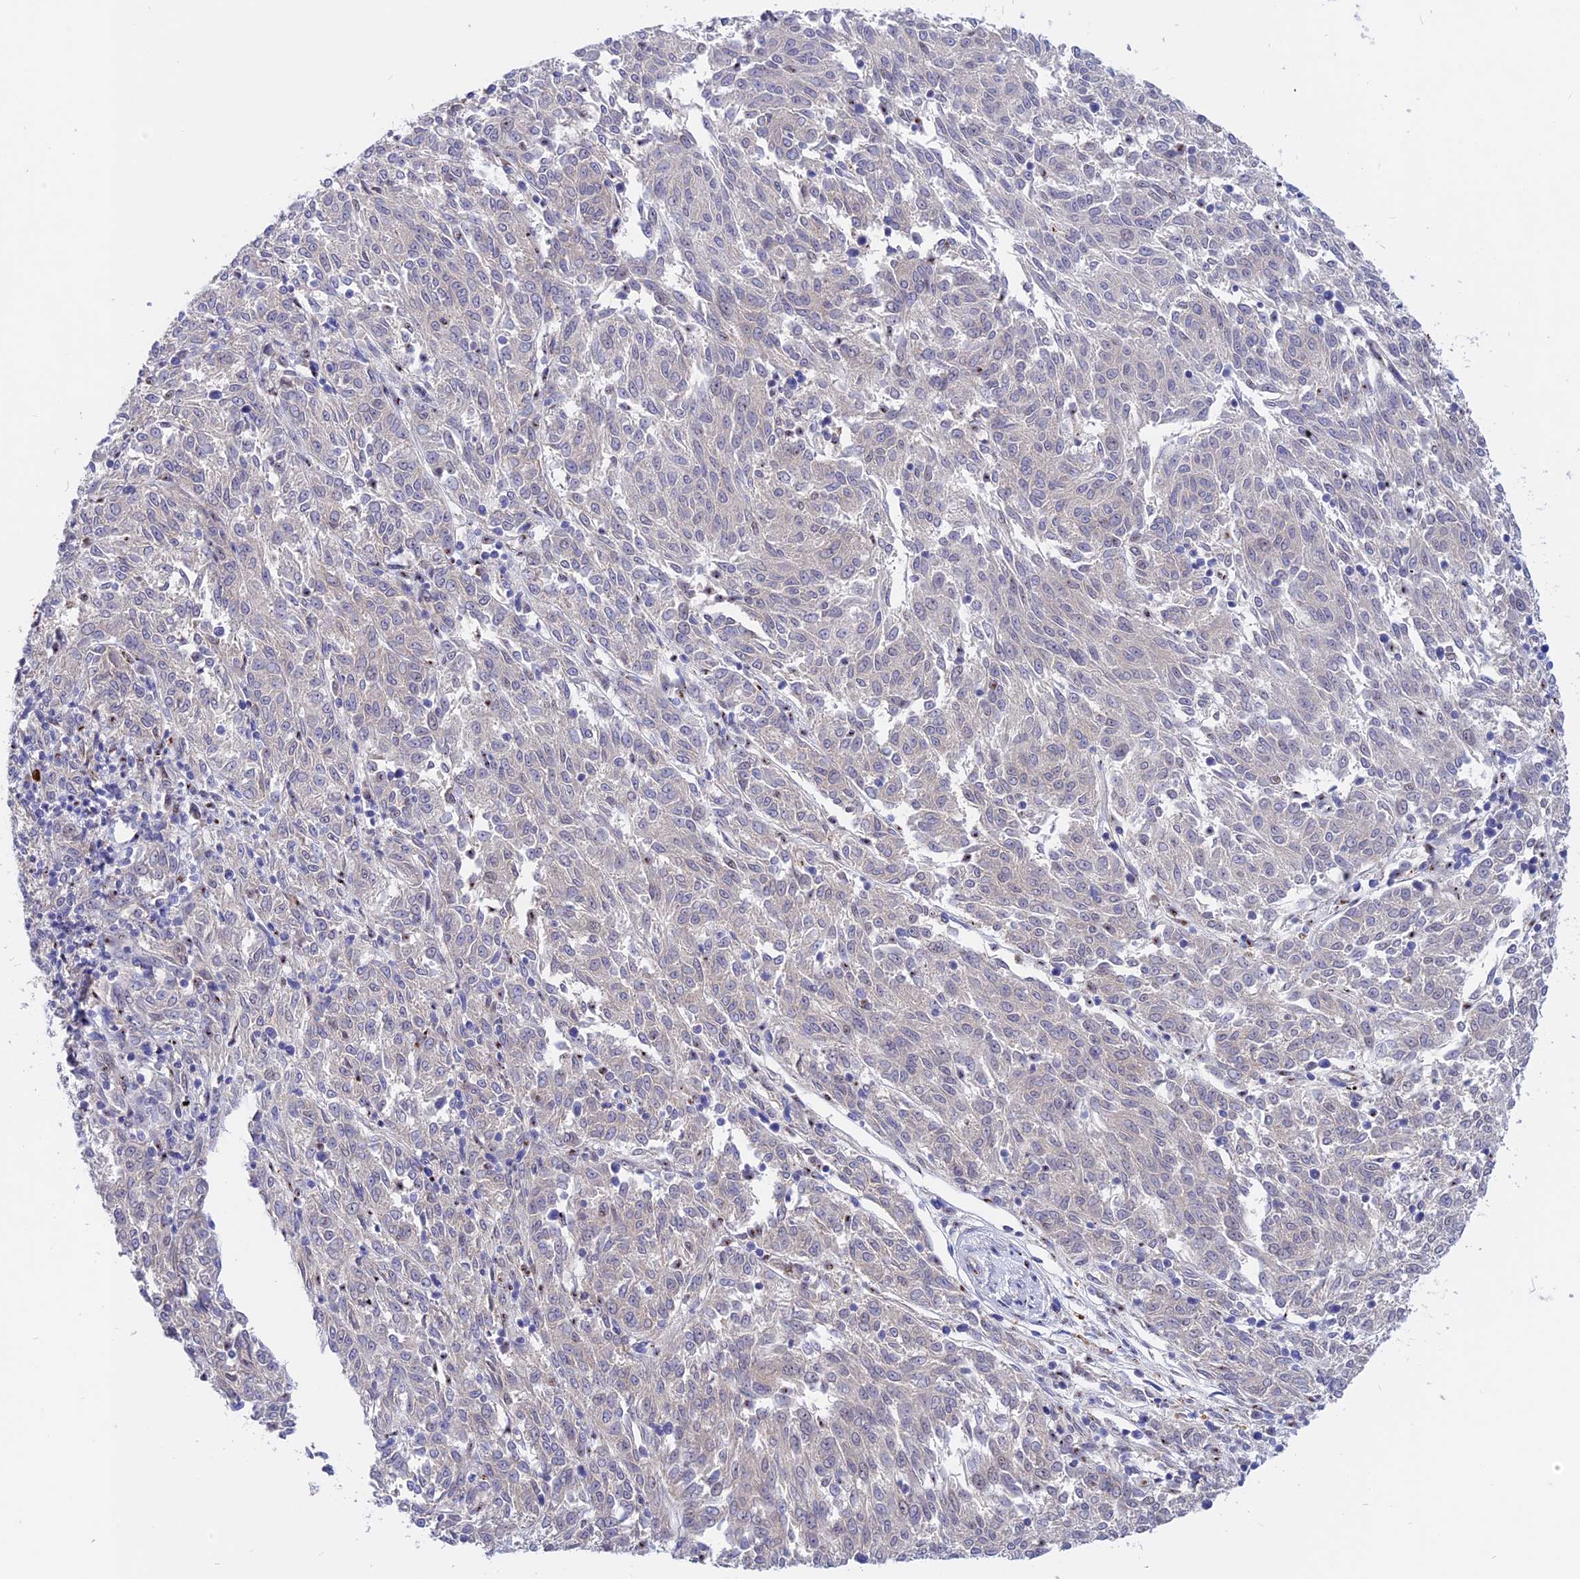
{"staining": {"intensity": "negative", "quantity": "none", "location": "none"}, "tissue": "melanoma", "cell_type": "Tumor cells", "image_type": "cancer", "snomed": [{"axis": "morphology", "description": "Malignant melanoma, NOS"}, {"axis": "topography", "description": "Skin"}], "caption": "Image shows no significant protein positivity in tumor cells of melanoma.", "gene": "GK5", "patient": {"sex": "female", "age": 72}}